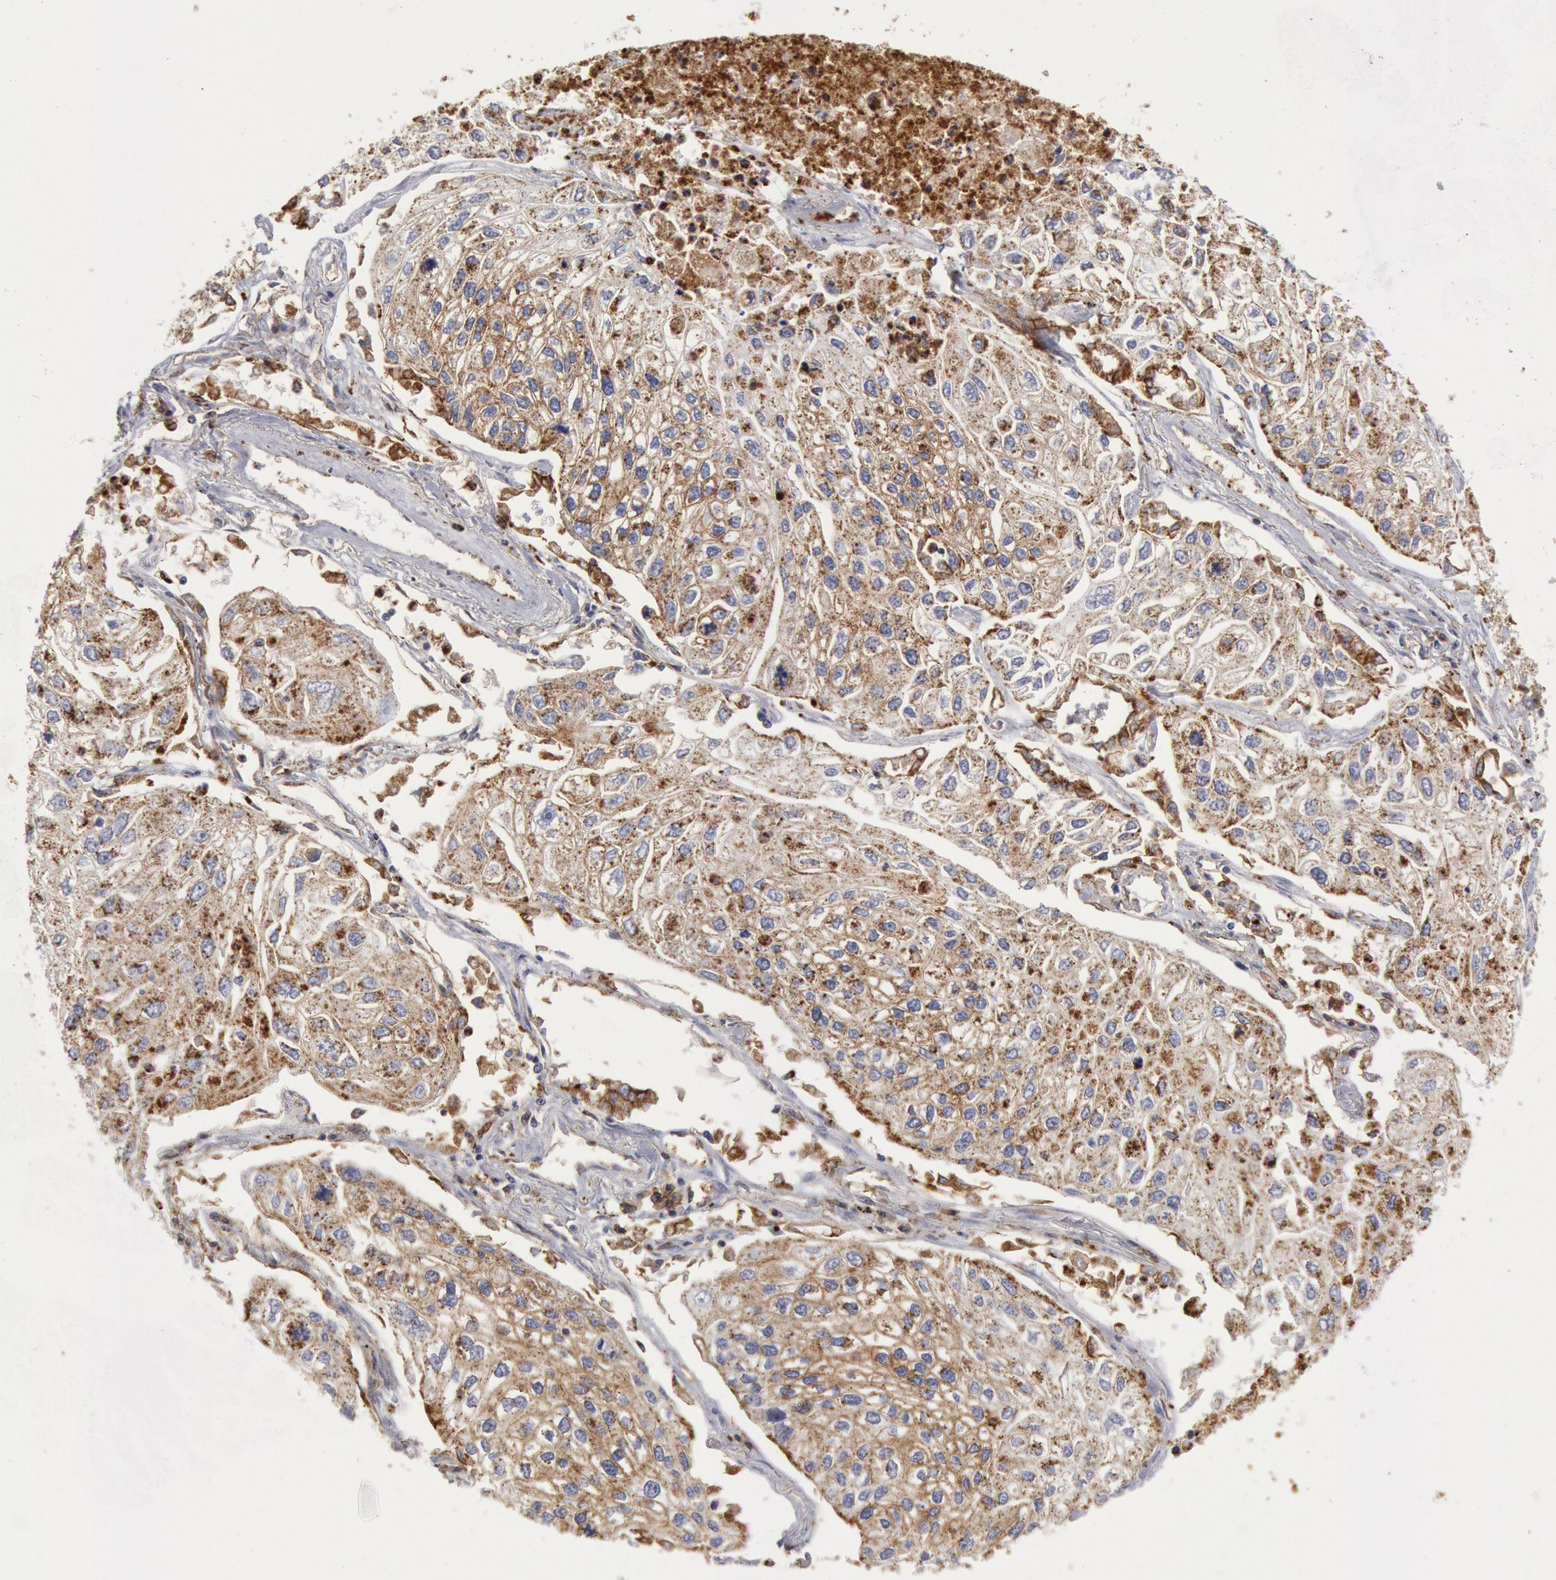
{"staining": {"intensity": "weak", "quantity": ">75%", "location": "cytoplasmic/membranous"}, "tissue": "lung cancer", "cell_type": "Tumor cells", "image_type": "cancer", "snomed": [{"axis": "morphology", "description": "Squamous cell carcinoma, NOS"}, {"axis": "topography", "description": "Lung"}], "caption": "Tumor cells show weak cytoplasmic/membranous positivity in about >75% of cells in lung cancer (squamous cell carcinoma).", "gene": "FLOT1", "patient": {"sex": "male", "age": 75}}